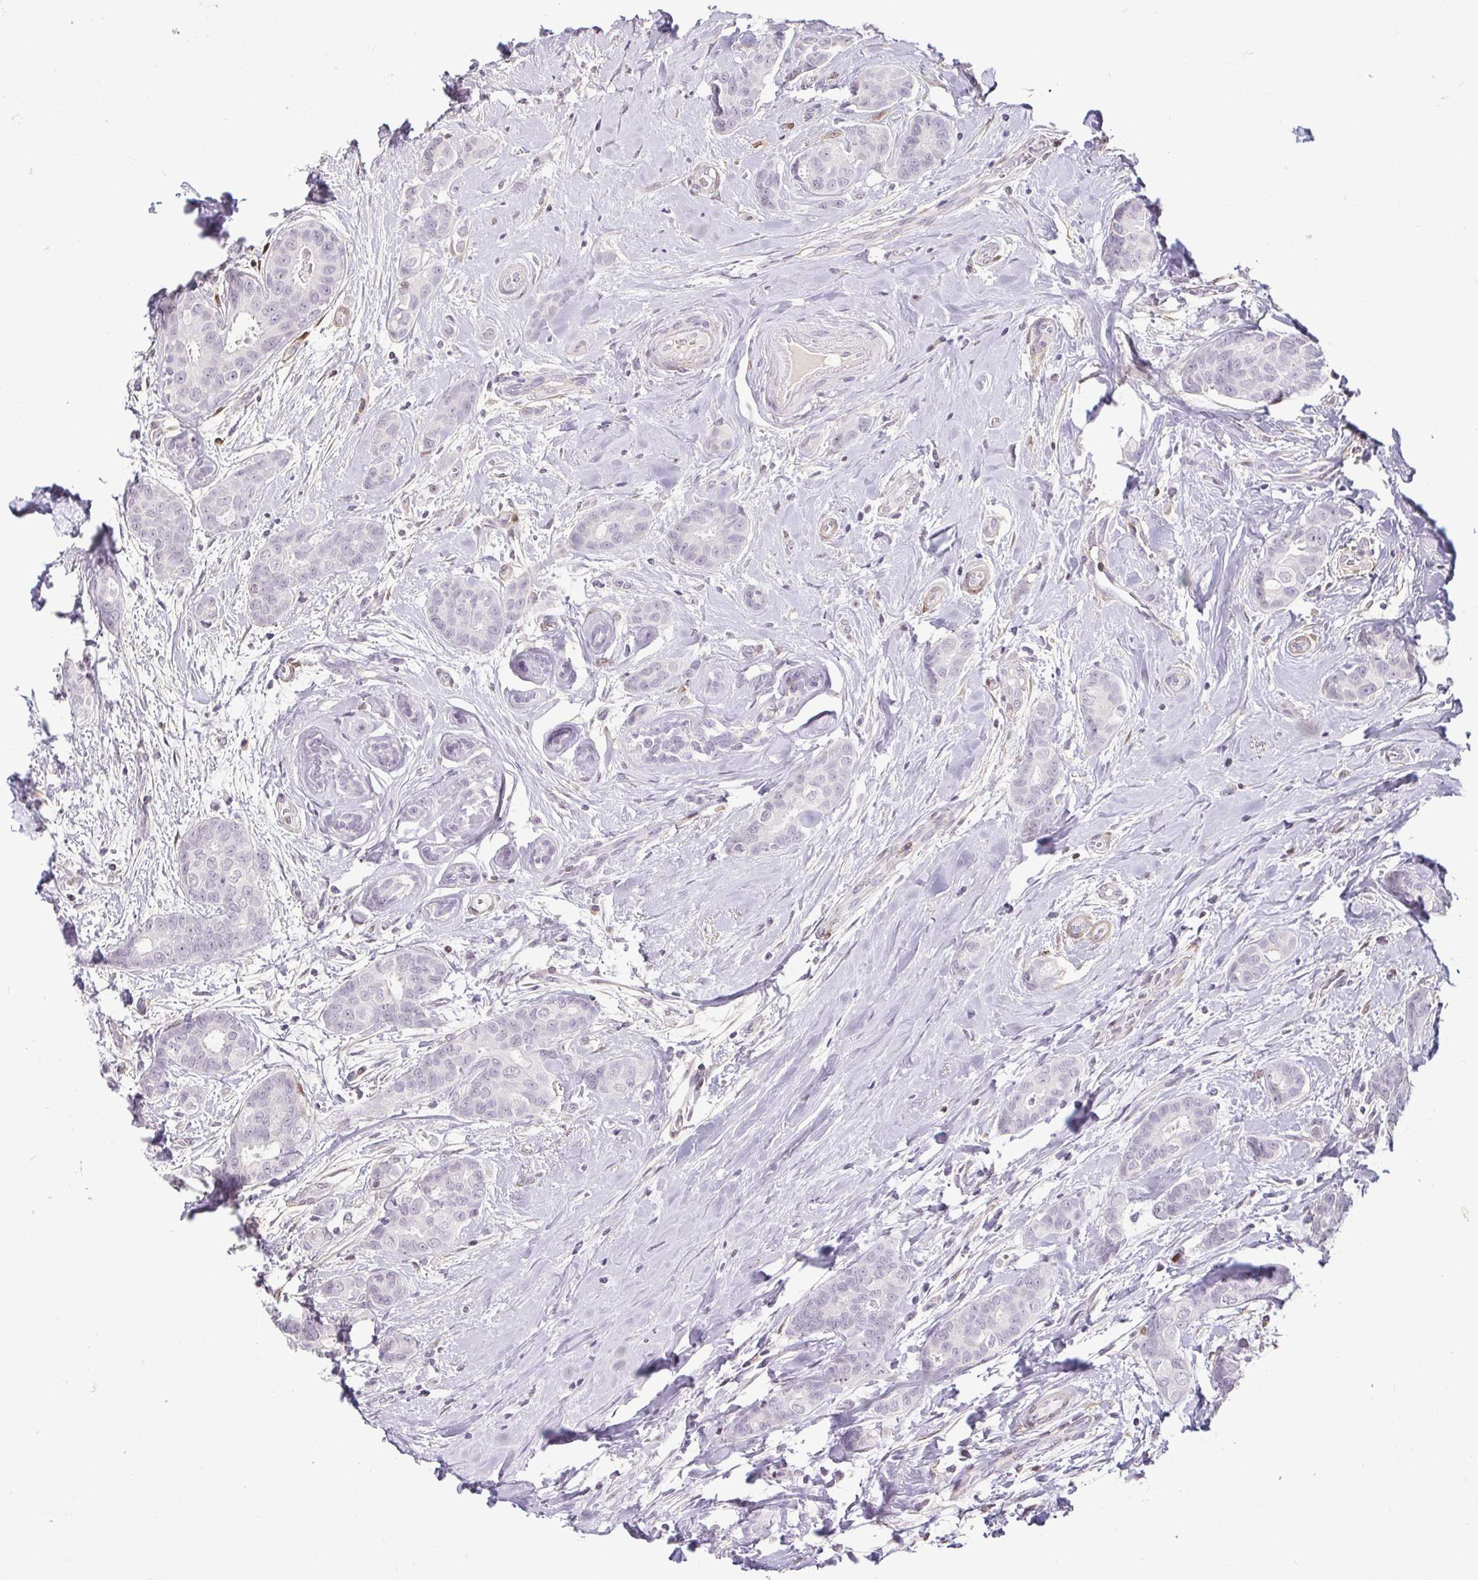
{"staining": {"intensity": "negative", "quantity": "none", "location": "none"}, "tissue": "breast cancer", "cell_type": "Tumor cells", "image_type": "cancer", "snomed": [{"axis": "morphology", "description": "Duct carcinoma"}, {"axis": "topography", "description": "Breast"}], "caption": "Protein analysis of breast cancer (intraductal carcinoma) displays no significant staining in tumor cells.", "gene": "HOPX", "patient": {"sex": "female", "age": 45}}